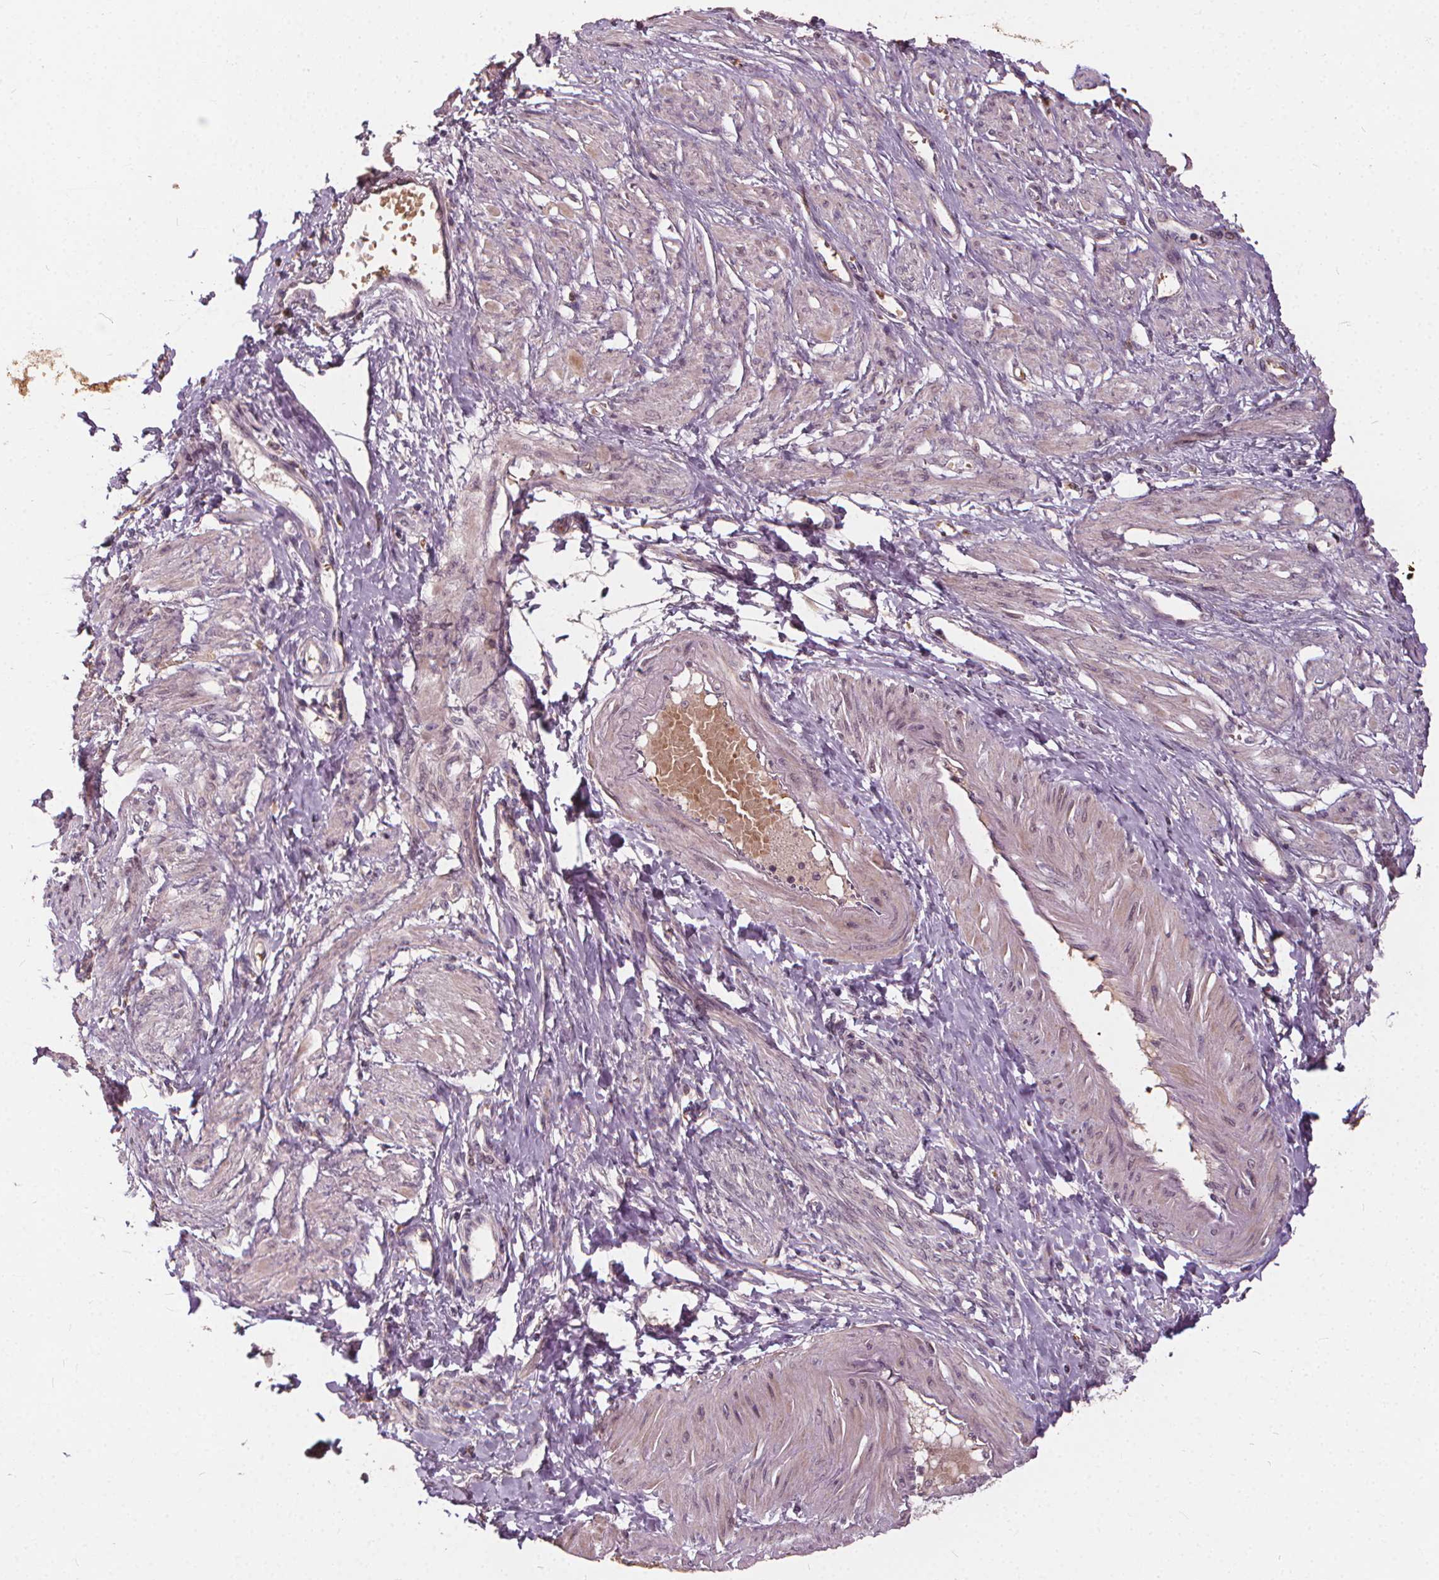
{"staining": {"intensity": "negative", "quantity": "none", "location": "none"}, "tissue": "smooth muscle", "cell_type": "Smooth muscle cells", "image_type": "normal", "snomed": [{"axis": "morphology", "description": "Normal tissue, NOS"}, {"axis": "topography", "description": "Smooth muscle"}, {"axis": "topography", "description": "Uterus"}], "caption": "IHC photomicrograph of normal smooth muscle: smooth muscle stained with DAB (3,3'-diaminobenzidine) reveals no significant protein expression in smooth muscle cells.", "gene": "IPO13", "patient": {"sex": "female", "age": 39}}